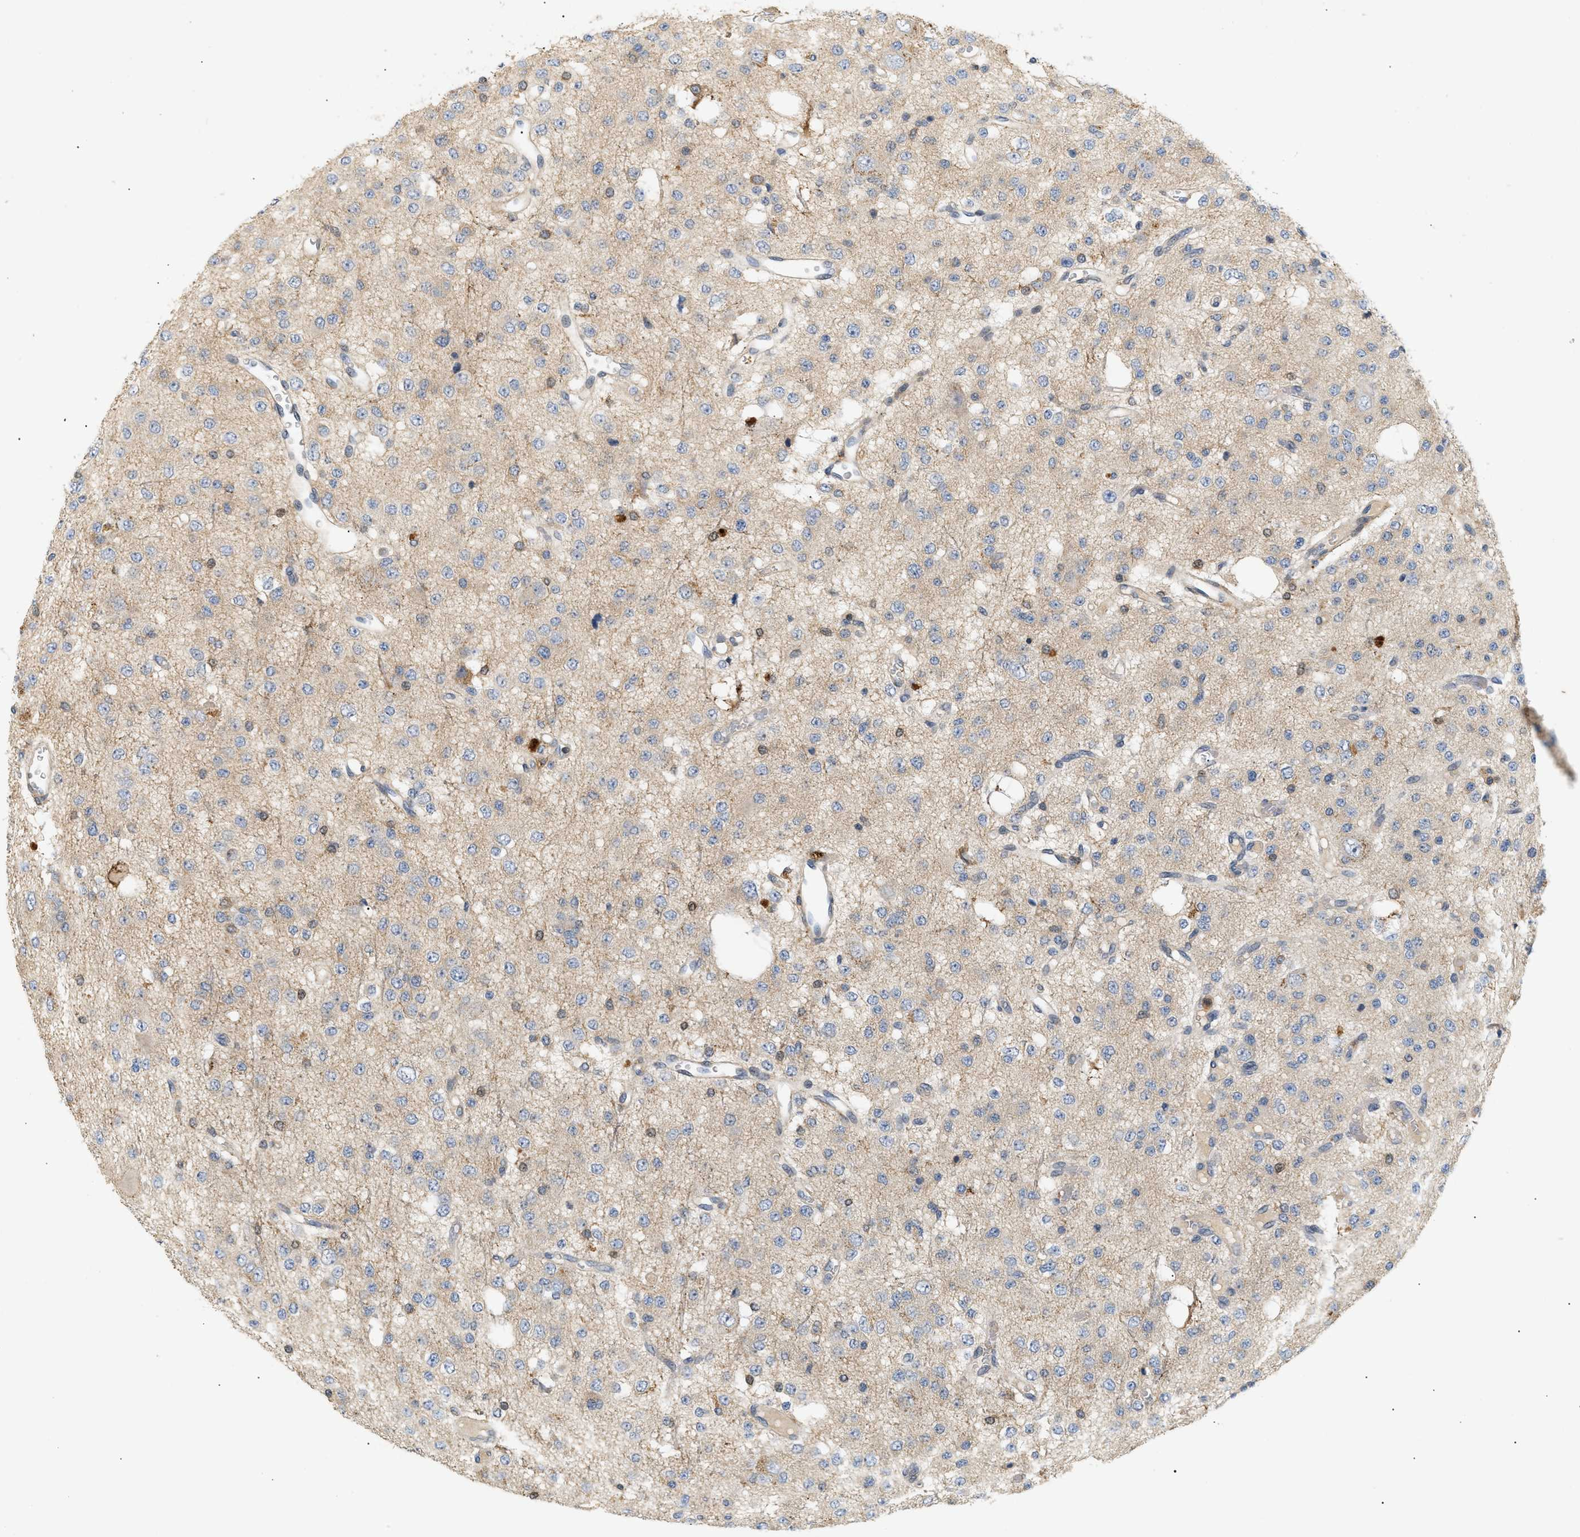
{"staining": {"intensity": "negative", "quantity": "none", "location": "none"}, "tissue": "glioma", "cell_type": "Tumor cells", "image_type": "cancer", "snomed": [{"axis": "morphology", "description": "Glioma, malignant, Low grade"}, {"axis": "topography", "description": "Brain"}], "caption": "Photomicrograph shows no significant protein expression in tumor cells of malignant glioma (low-grade).", "gene": "FARS2", "patient": {"sex": "male", "age": 38}}